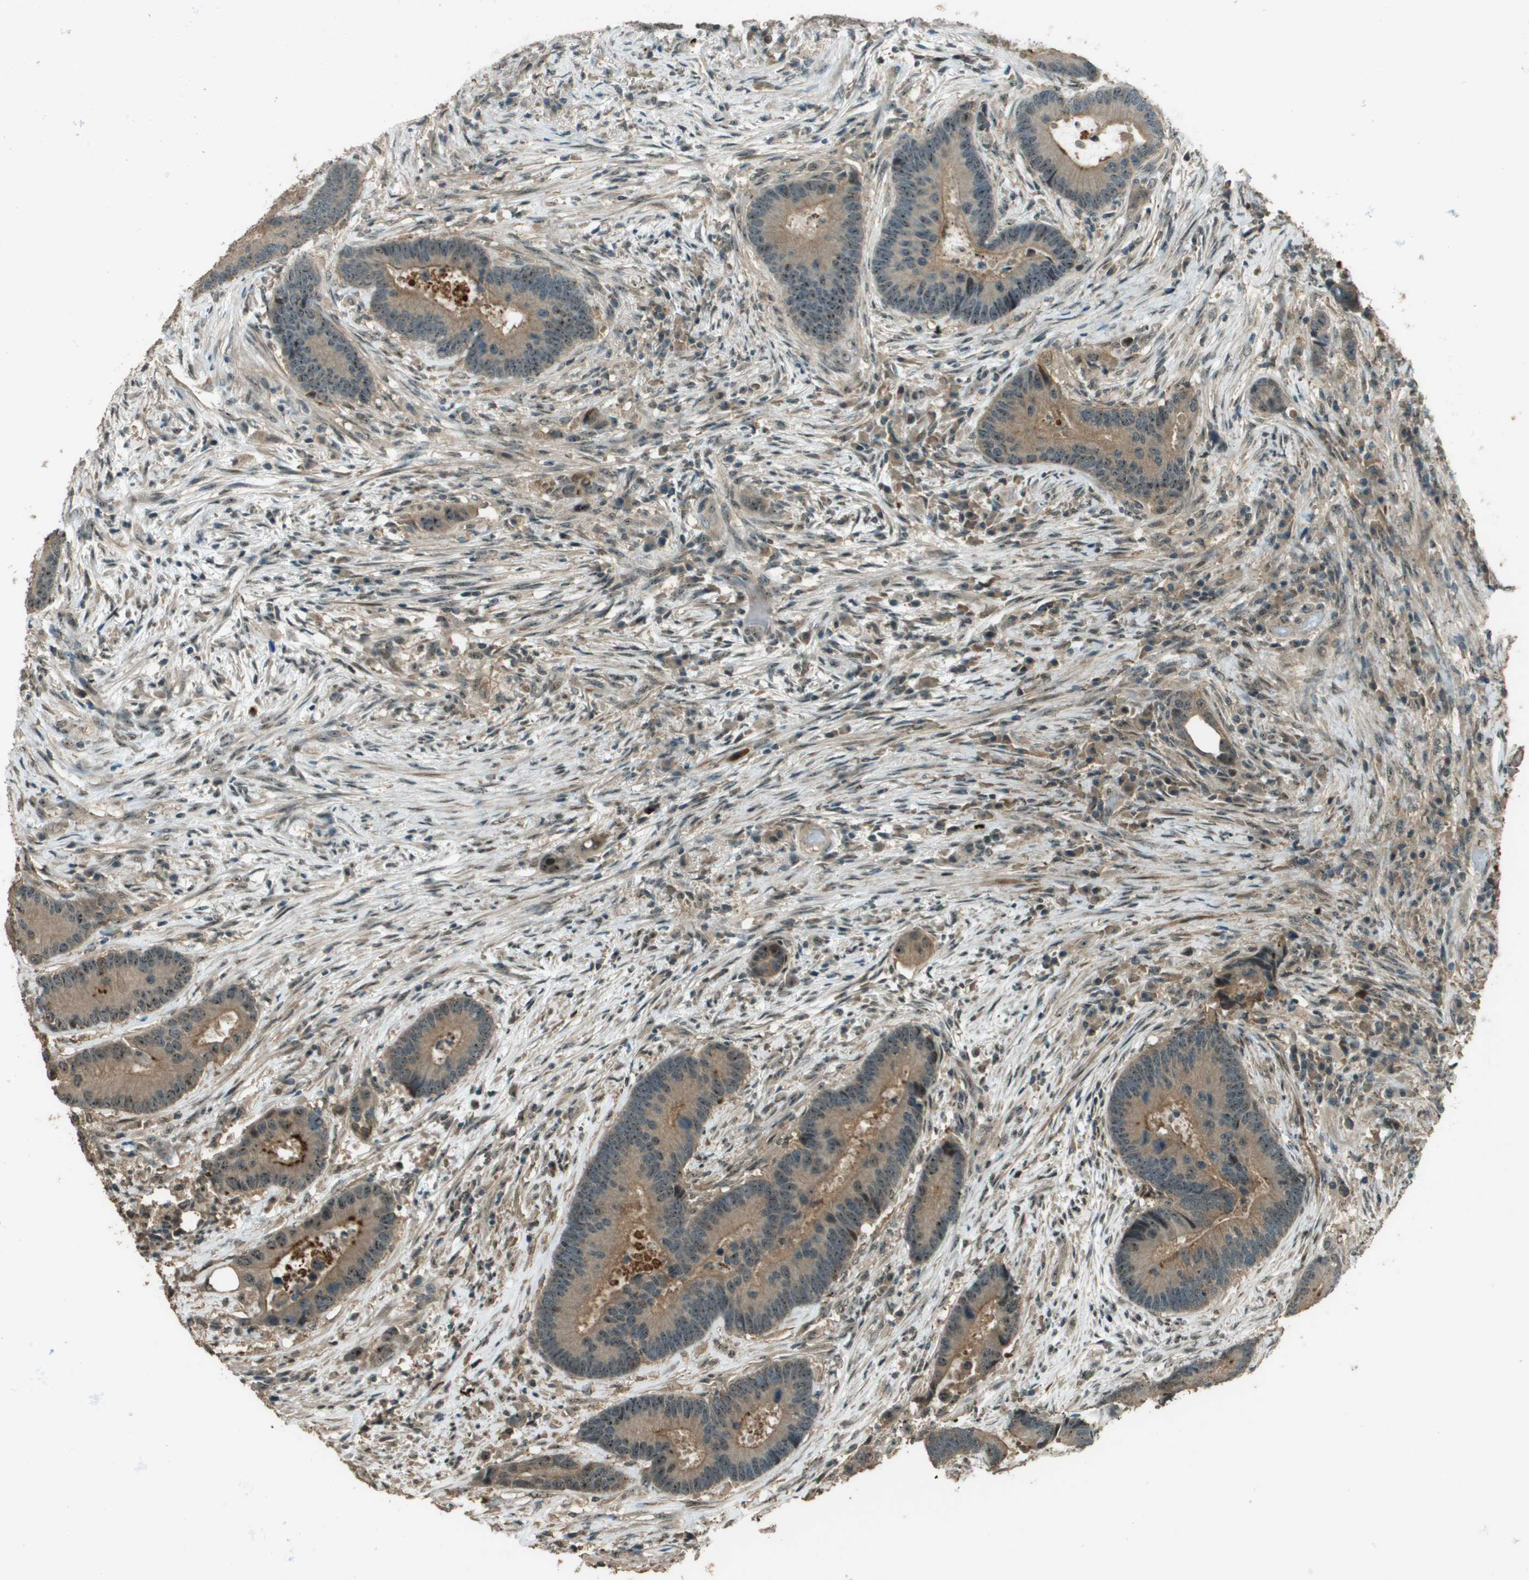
{"staining": {"intensity": "moderate", "quantity": ">75%", "location": "cytoplasmic/membranous"}, "tissue": "colorectal cancer", "cell_type": "Tumor cells", "image_type": "cancer", "snomed": [{"axis": "morphology", "description": "Adenocarcinoma, NOS"}, {"axis": "topography", "description": "Rectum"}], "caption": "DAB (3,3'-diaminobenzidine) immunohistochemical staining of human colorectal adenocarcinoma reveals moderate cytoplasmic/membranous protein positivity in about >75% of tumor cells.", "gene": "SDC3", "patient": {"sex": "female", "age": 89}}